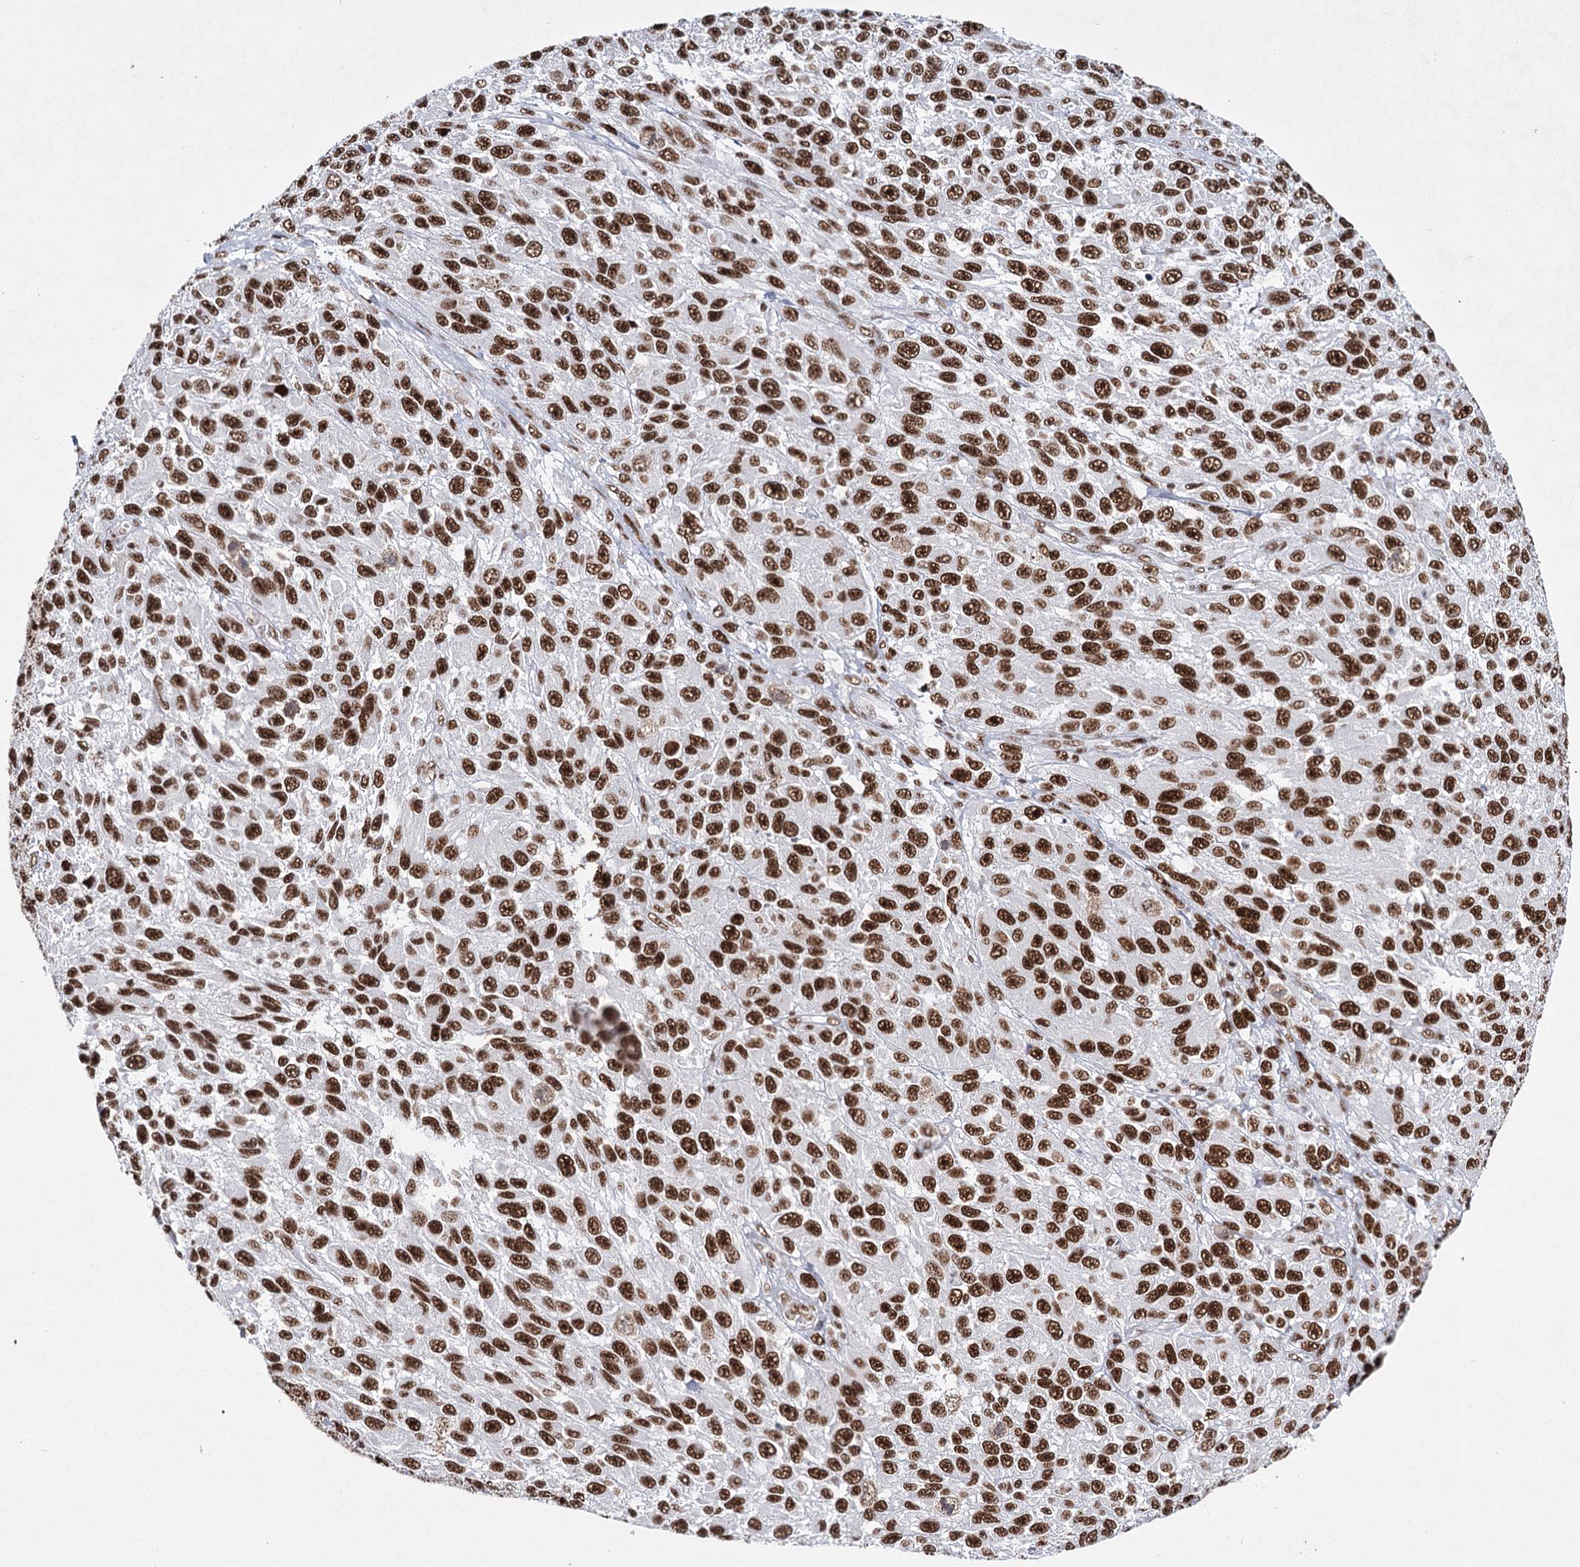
{"staining": {"intensity": "strong", "quantity": ">75%", "location": "nuclear"}, "tissue": "melanoma", "cell_type": "Tumor cells", "image_type": "cancer", "snomed": [{"axis": "morphology", "description": "Normal tissue, NOS"}, {"axis": "morphology", "description": "Malignant melanoma, NOS"}, {"axis": "topography", "description": "Skin"}], "caption": "A high amount of strong nuclear expression is identified in about >75% of tumor cells in melanoma tissue.", "gene": "SCAF8", "patient": {"sex": "female", "age": 96}}